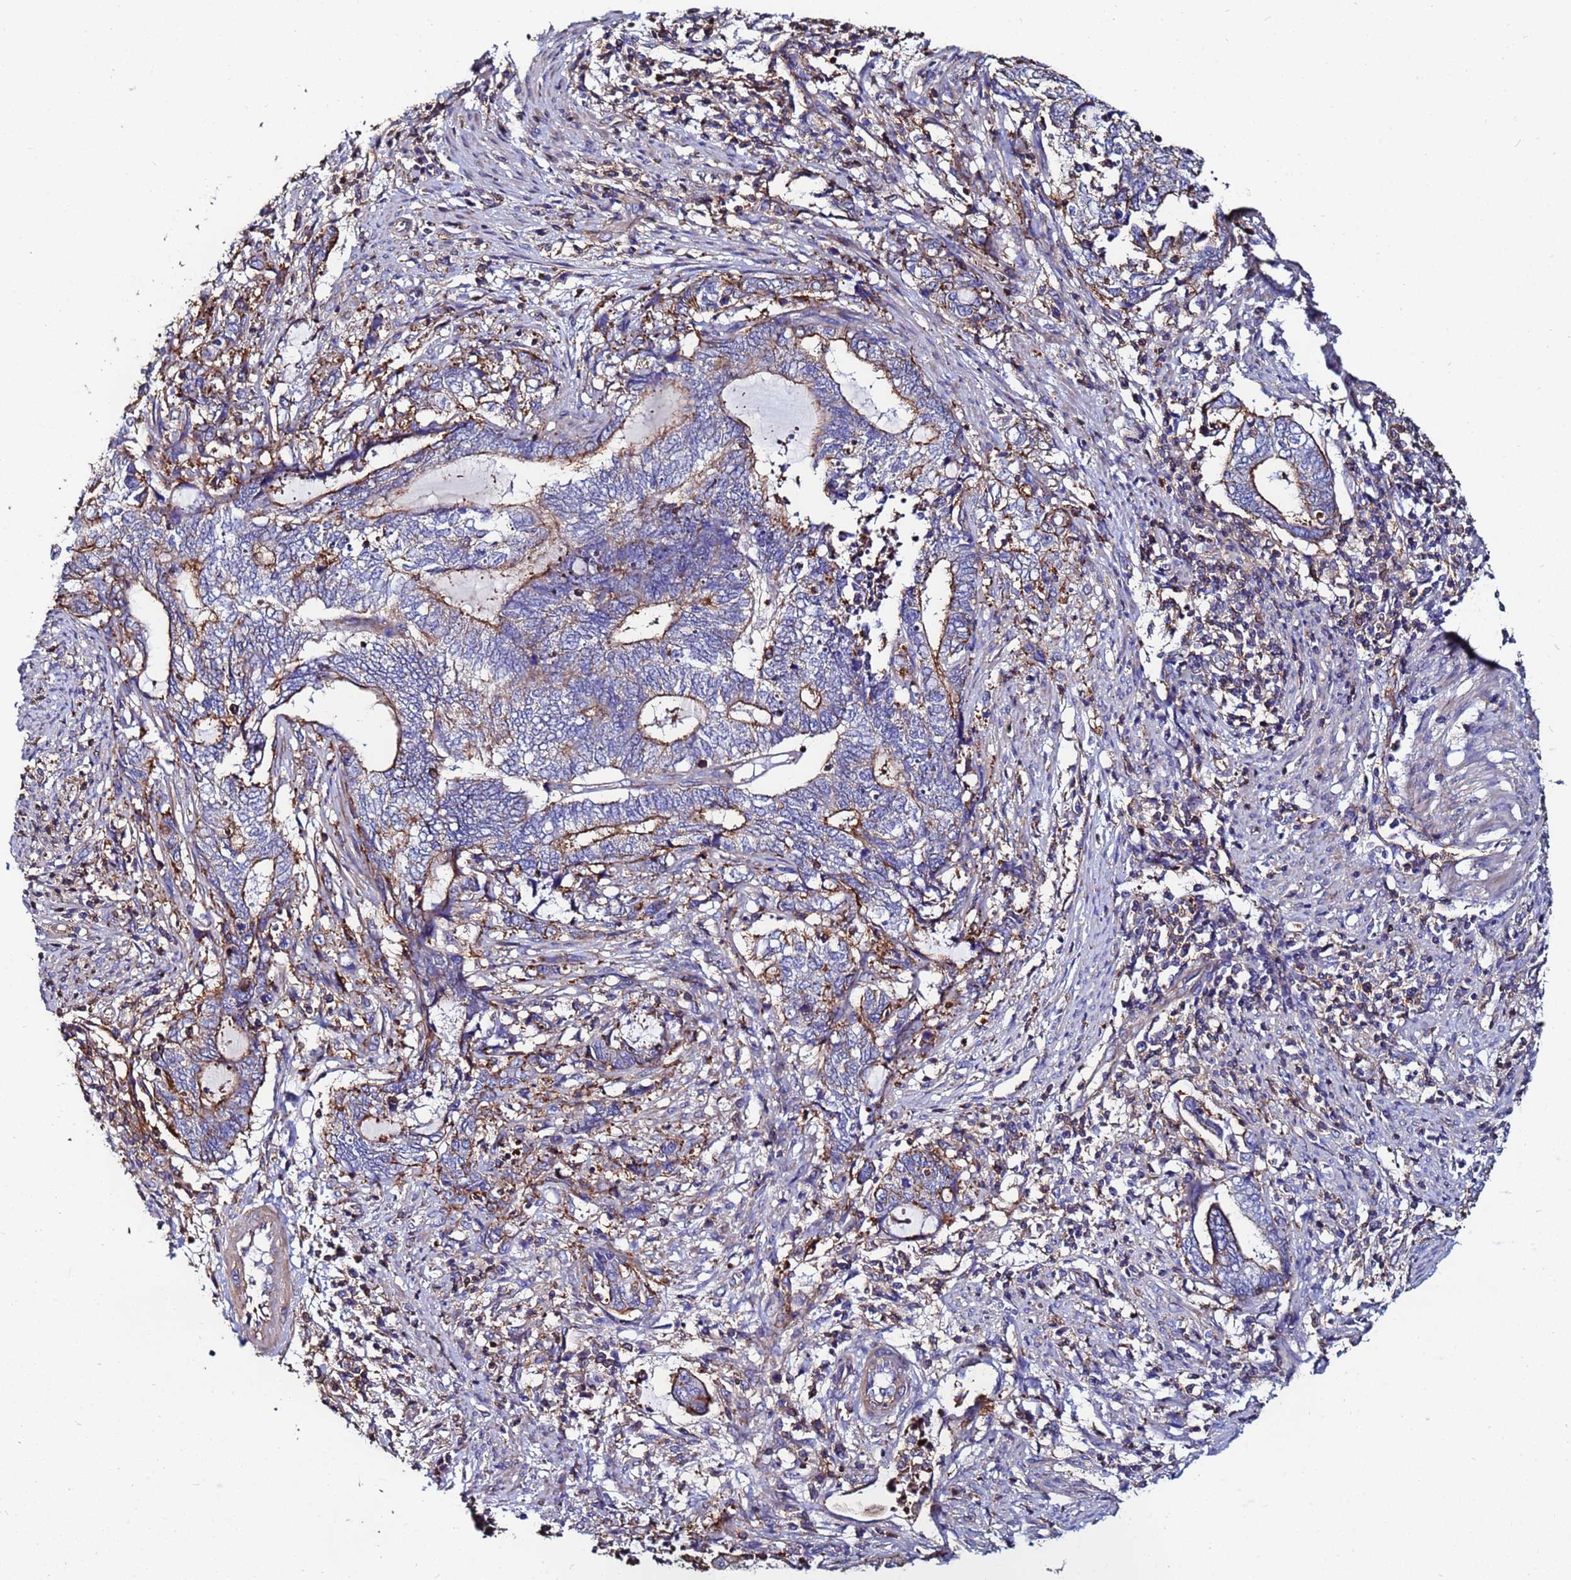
{"staining": {"intensity": "moderate", "quantity": "<25%", "location": "cytoplasmic/membranous"}, "tissue": "endometrial cancer", "cell_type": "Tumor cells", "image_type": "cancer", "snomed": [{"axis": "morphology", "description": "Adenocarcinoma, NOS"}, {"axis": "topography", "description": "Uterus"}, {"axis": "topography", "description": "Endometrium"}], "caption": "Immunohistochemistry (IHC) (DAB) staining of human endometrial cancer (adenocarcinoma) reveals moderate cytoplasmic/membranous protein expression in approximately <25% of tumor cells.", "gene": "POTEE", "patient": {"sex": "female", "age": 70}}